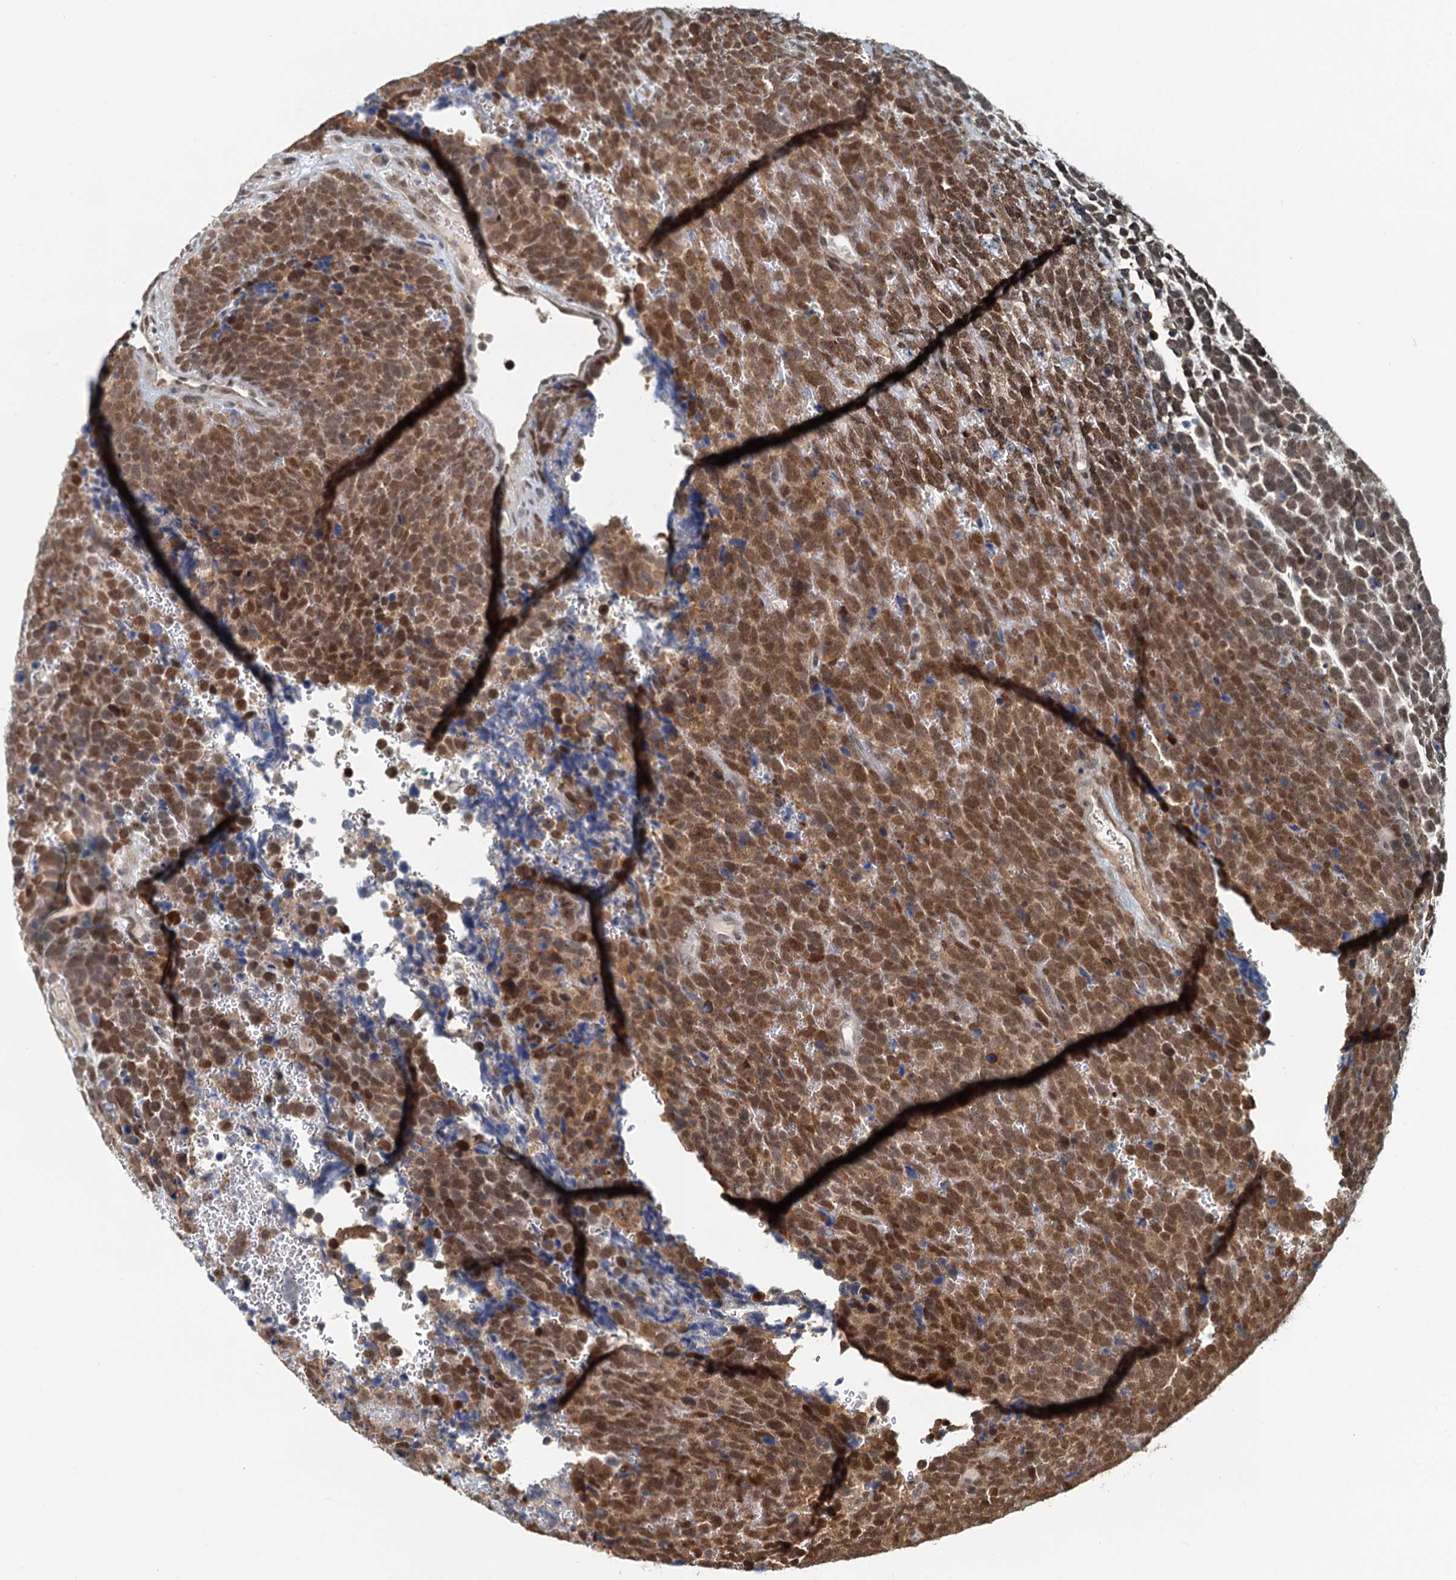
{"staining": {"intensity": "moderate", "quantity": ">75%", "location": "cytoplasmic/membranous,nuclear"}, "tissue": "urothelial cancer", "cell_type": "Tumor cells", "image_type": "cancer", "snomed": [{"axis": "morphology", "description": "Urothelial carcinoma, High grade"}, {"axis": "topography", "description": "Urinary bladder"}], "caption": "Protein staining of urothelial cancer tissue demonstrates moderate cytoplasmic/membranous and nuclear expression in approximately >75% of tumor cells.", "gene": "SPINDOC", "patient": {"sex": "female", "age": 82}}